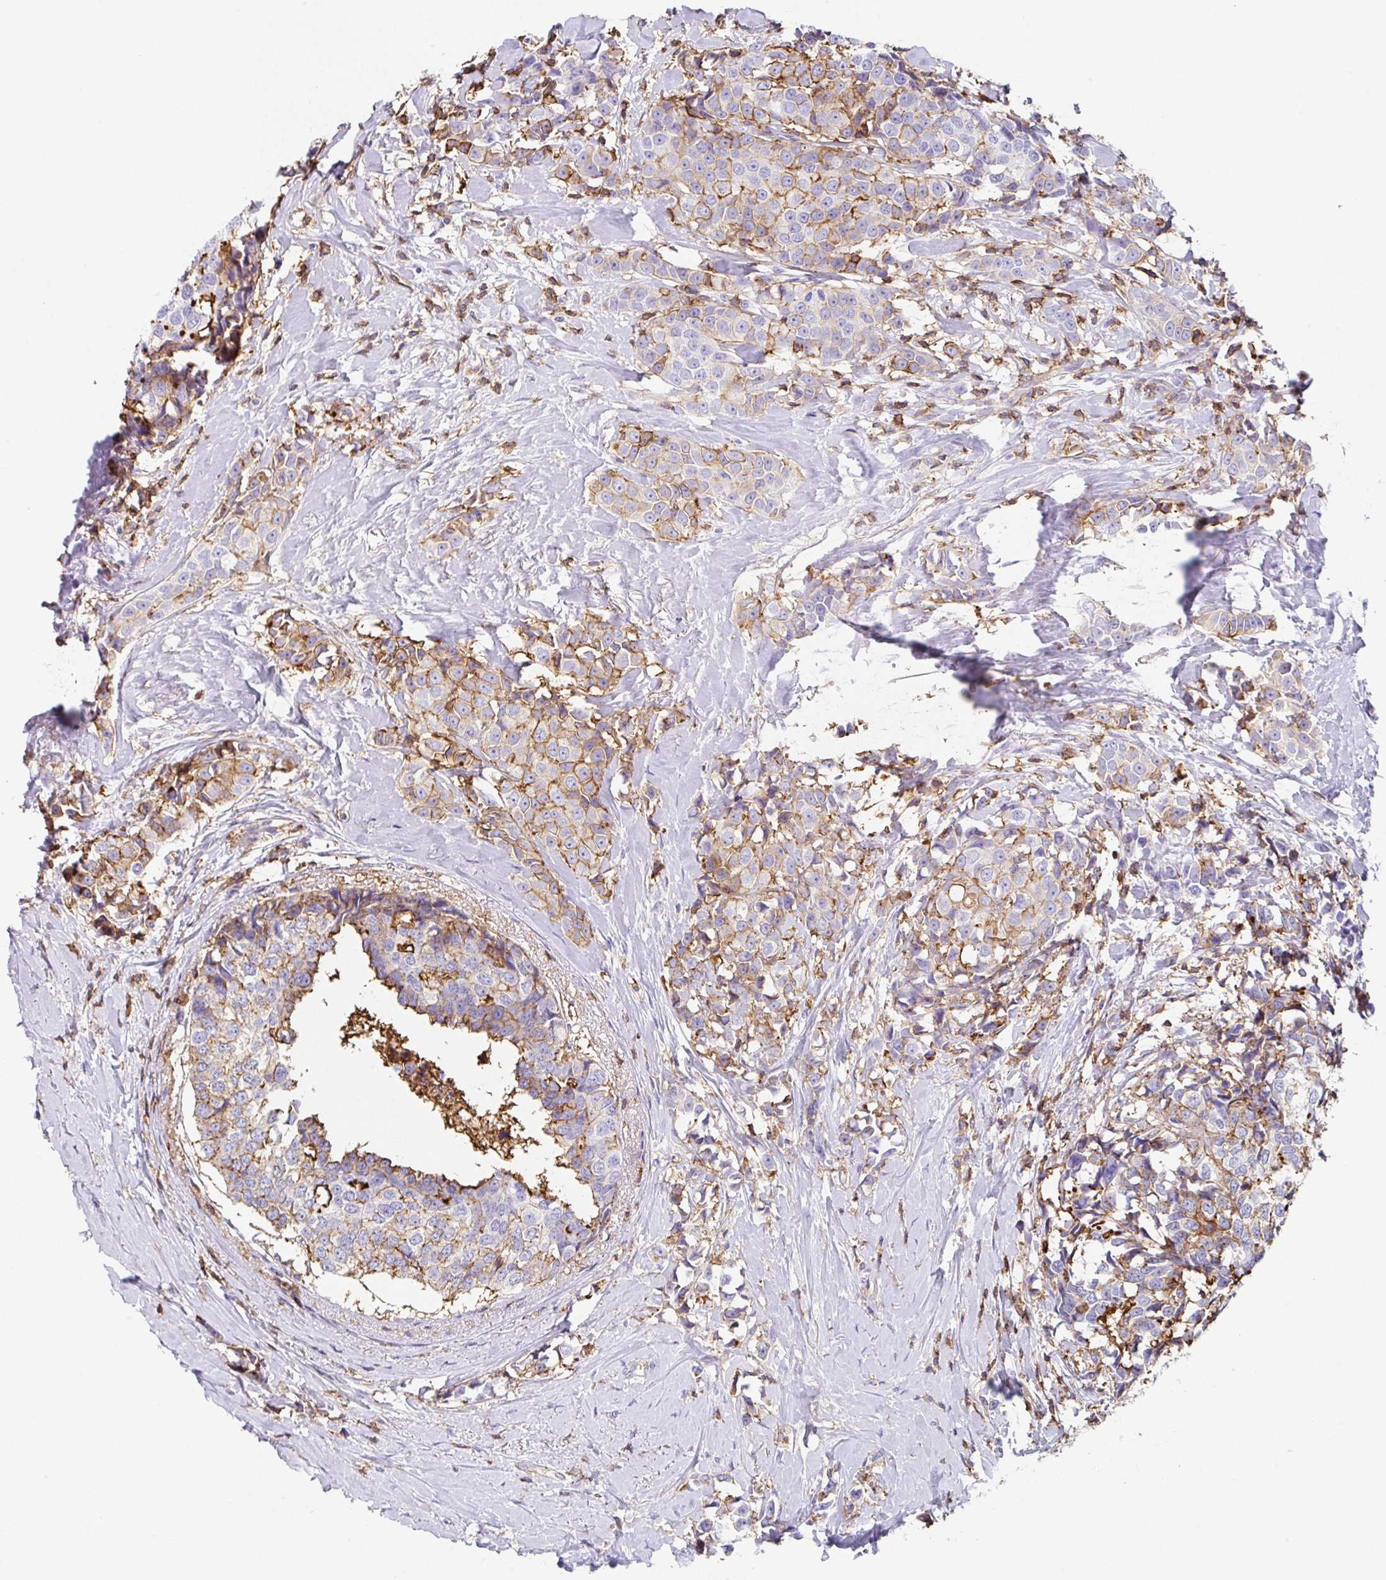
{"staining": {"intensity": "moderate", "quantity": ">75%", "location": "cytoplasmic/membranous"}, "tissue": "breast cancer", "cell_type": "Tumor cells", "image_type": "cancer", "snomed": [{"axis": "morphology", "description": "Duct carcinoma"}, {"axis": "topography", "description": "Breast"}], "caption": "An IHC micrograph of tumor tissue is shown. Protein staining in brown shows moderate cytoplasmic/membranous positivity in intraductal carcinoma (breast) within tumor cells.", "gene": "MTTP", "patient": {"sex": "female", "age": 80}}